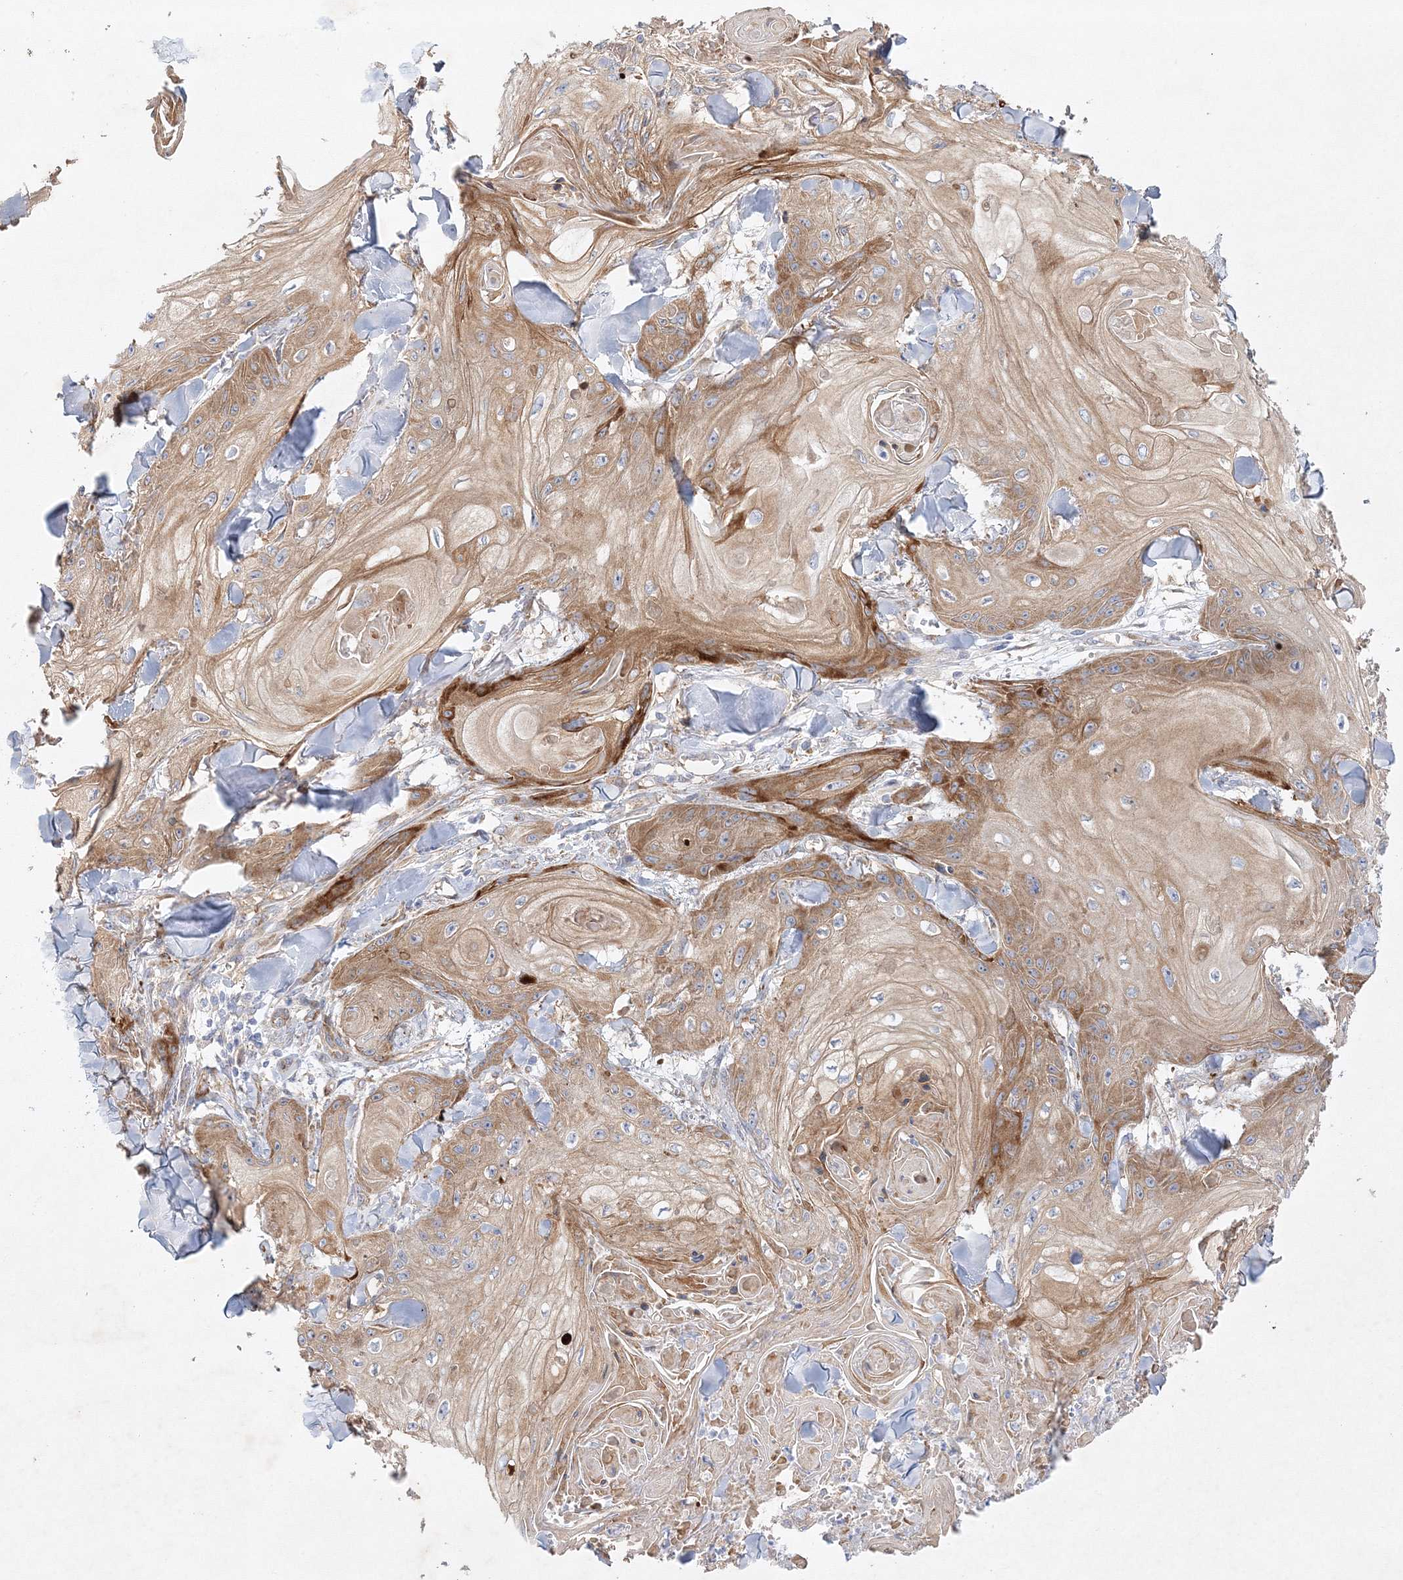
{"staining": {"intensity": "moderate", "quantity": ">75%", "location": "cytoplasmic/membranous"}, "tissue": "skin cancer", "cell_type": "Tumor cells", "image_type": "cancer", "snomed": [{"axis": "morphology", "description": "Squamous cell carcinoma, NOS"}, {"axis": "topography", "description": "Skin"}], "caption": "Tumor cells display moderate cytoplasmic/membranous positivity in approximately >75% of cells in skin cancer. (brown staining indicates protein expression, while blue staining denotes nuclei).", "gene": "ZFYVE16", "patient": {"sex": "male", "age": 74}}